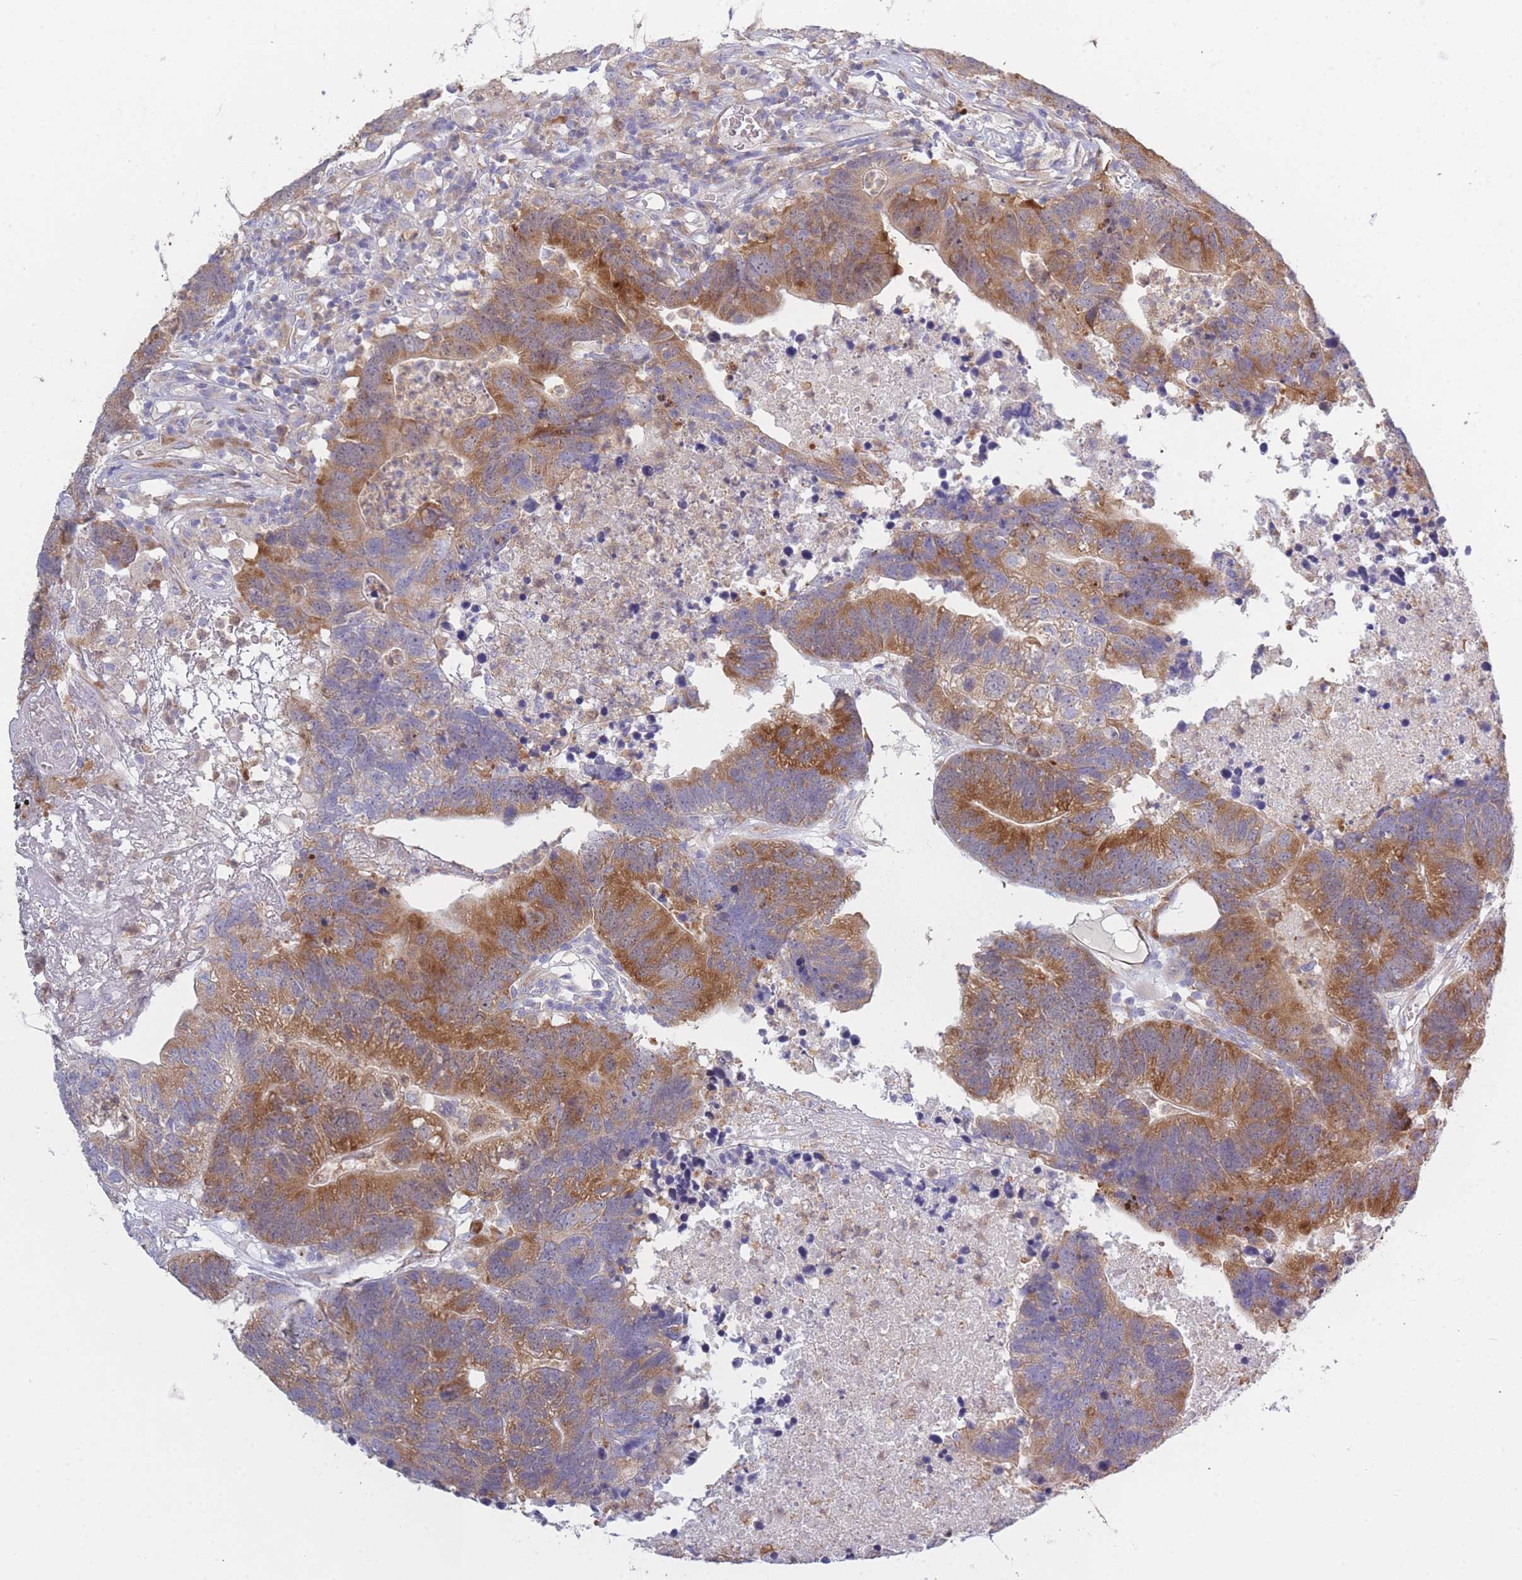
{"staining": {"intensity": "moderate", "quantity": ">75%", "location": "cytoplasmic/membranous"}, "tissue": "colorectal cancer", "cell_type": "Tumor cells", "image_type": "cancer", "snomed": [{"axis": "morphology", "description": "Adenocarcinoma, NOS"}, {"axis": "topography", "description": "Colon"}], "caption": "Human colorectal cancer (adenocarcinoma) stained with a brown dye reveals moderate cytoplasmic/membranous positive expression in approximately >75% of tumor cells.", "gene": "NDUFAF6", "patient": {"sex": "female", "age": 48}}